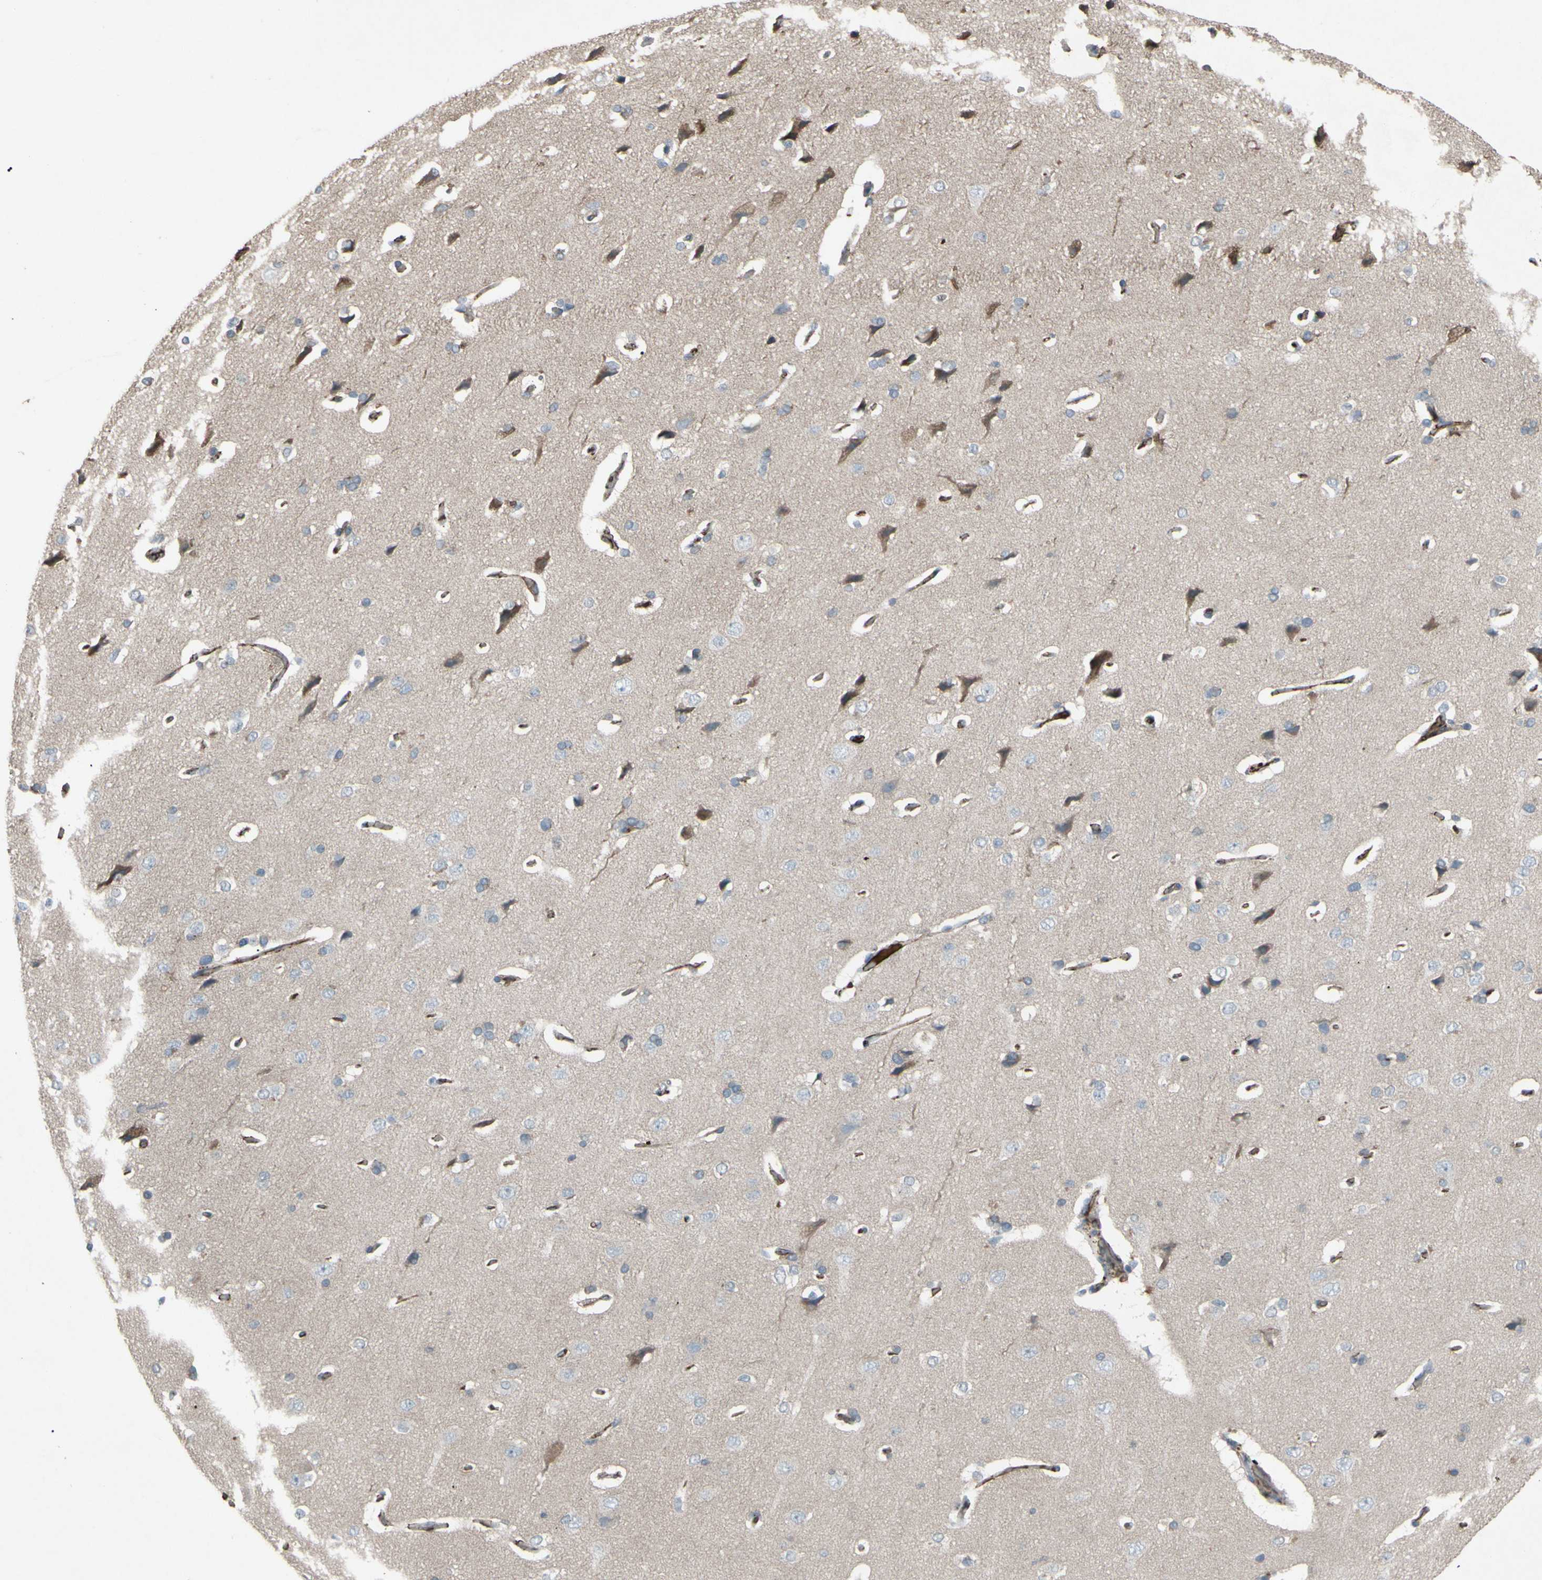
{"staining": {"intensity": "strong", "quantity": ">75%", "location": "cytoplasmic/membranous"}, "tissue": "cerebral cortex", "cell_type": "Endothelial cells", "image_type": "normal", "snomed": [{"axis": "morphology", "description": "Normal tissue, NOS"}, {"axis": "topography", "description": "Cerebral cortex"}], "caption": "IHC of unremarkable cerebral cortex displays high levels of strong cytoplasmic/membranous expression in approximately >75% of endothelial cells.", "gene": "PTGDS", "patient": {"sex": "male", "age": 62}}